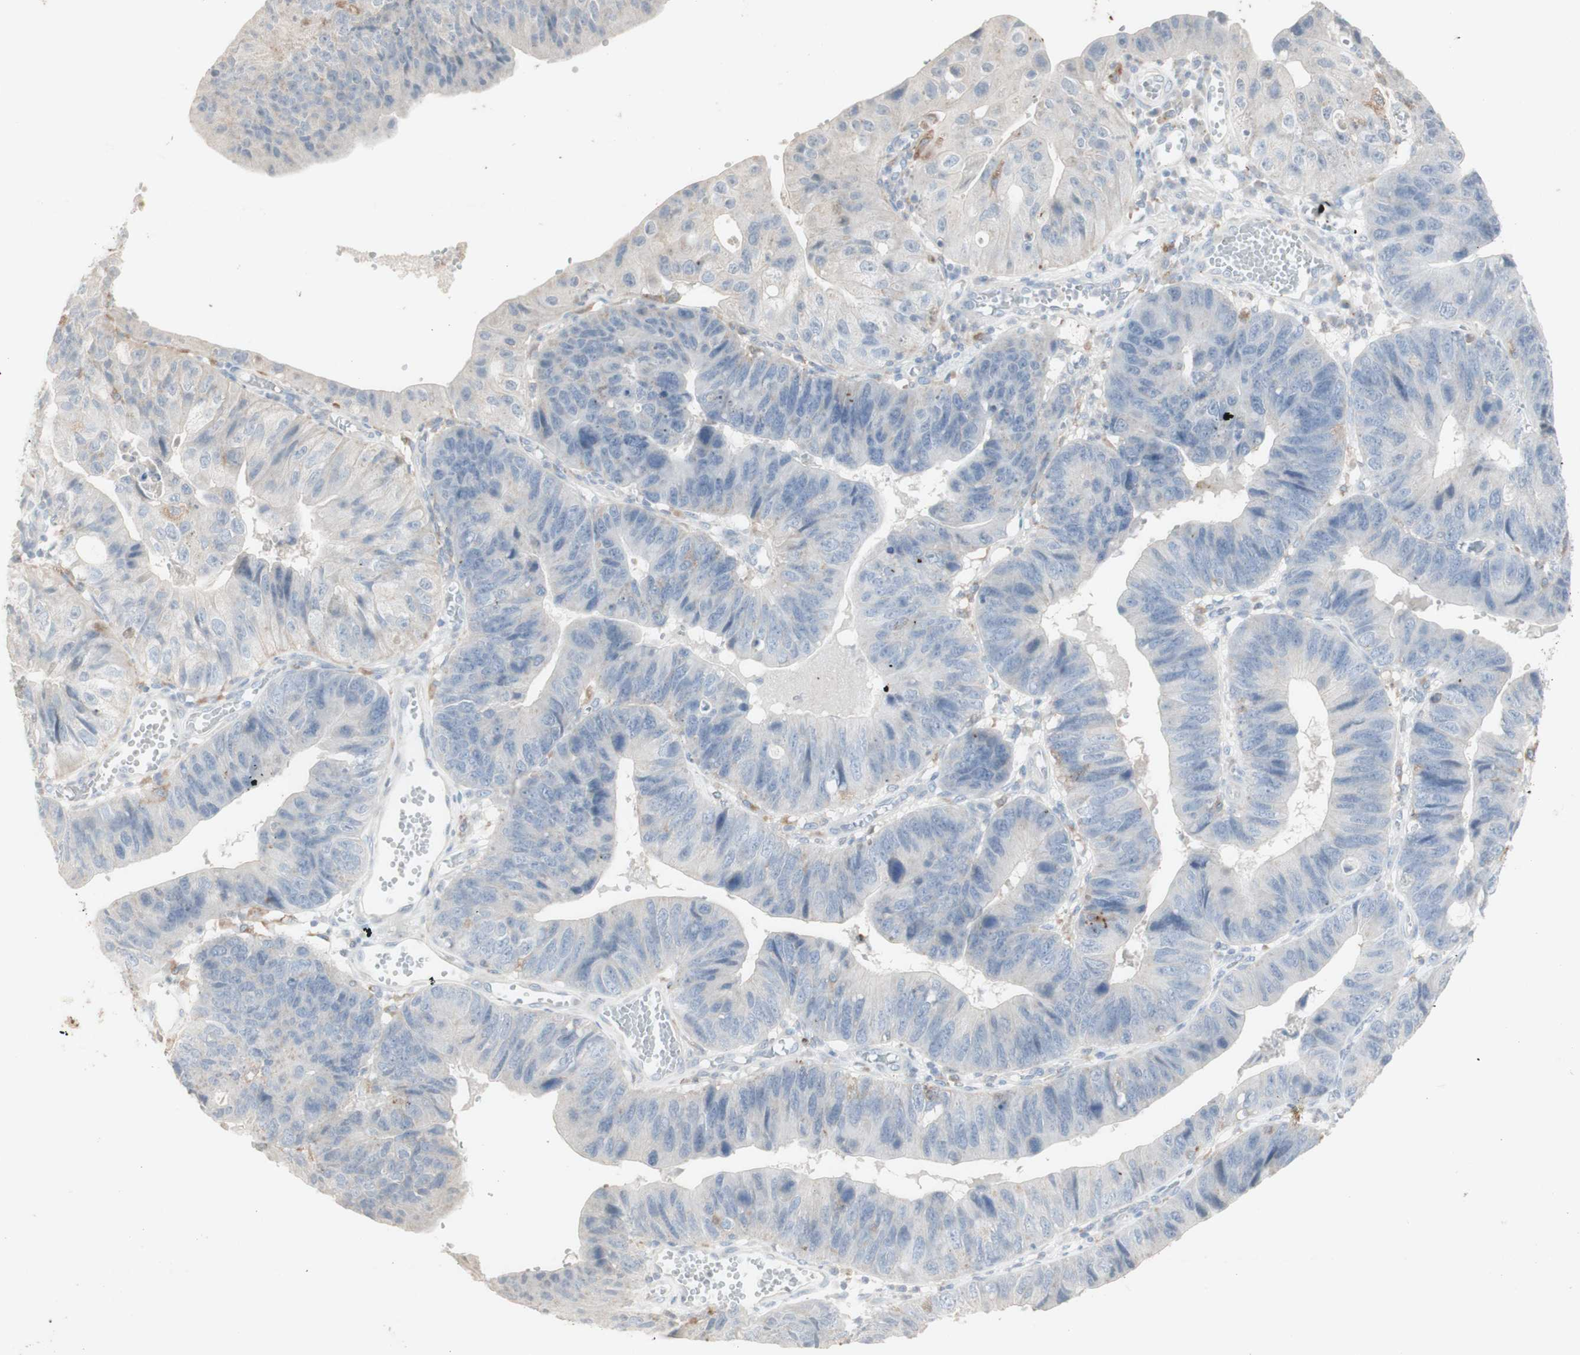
{"staining": {"intensity": "negative", "quantity": "none", "location": "none"}, "tissue": "stomach cancer", "cell_type": "Tumor cells", "image_type": "cancer", "snomed": [{"axis": "morphology", "description": "Adenocarcinoma, NOS"}, {"axis": "topography", "description": "Stomach"}], "caption": "A high-resolution histopathology image shows immunohistochemistry (IHC) staining of stomach cancer (adenocarcinoma), which displays no significant staining in tumor cells.", "gene": "ATP6V1B1", "patient": {"sex": "male", "age": 59}}